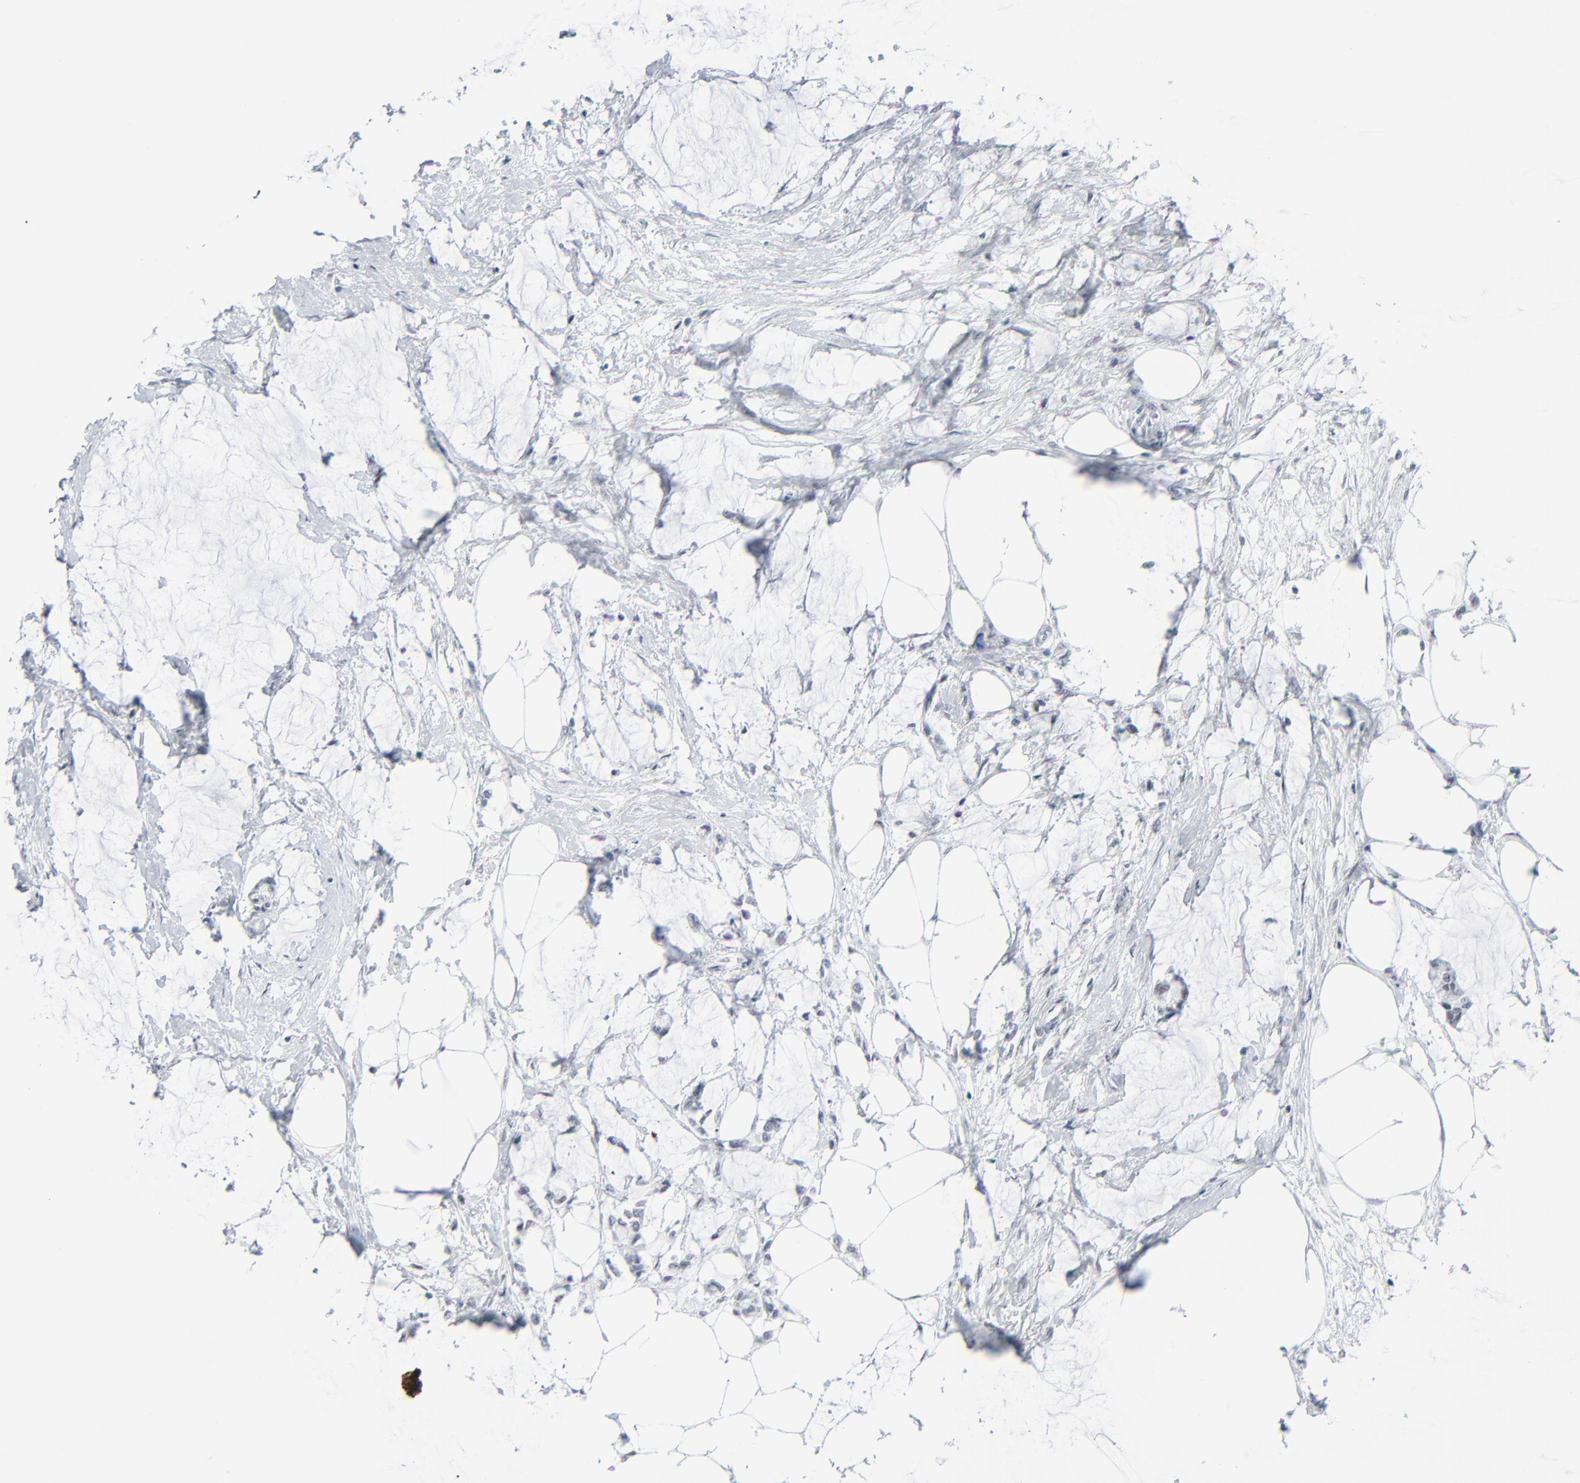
{"staining": {"intensity": "weak", "quantity": "<25%", "location": "nuclear"}, "tissue": "colorectal cancer", "cell_type": "Tumor cells", "image_type": "cancer", "snomed": [{"axis": "morphology", "description": "Normal tissue, NOS"}, {"axis": "morphology", "description": "Adenocarcinoma, NOS"}, {"axis": "topography", "description": "Colon"}, {"axis": "topography", "description": "Peripheral nerve tissue"}], "caption": "Histopathology image shows no significant protein expression in tumor cells of colorectal cancer.", "gene": "SIRT1", "patient": {"sex": "male", "age": 14}}